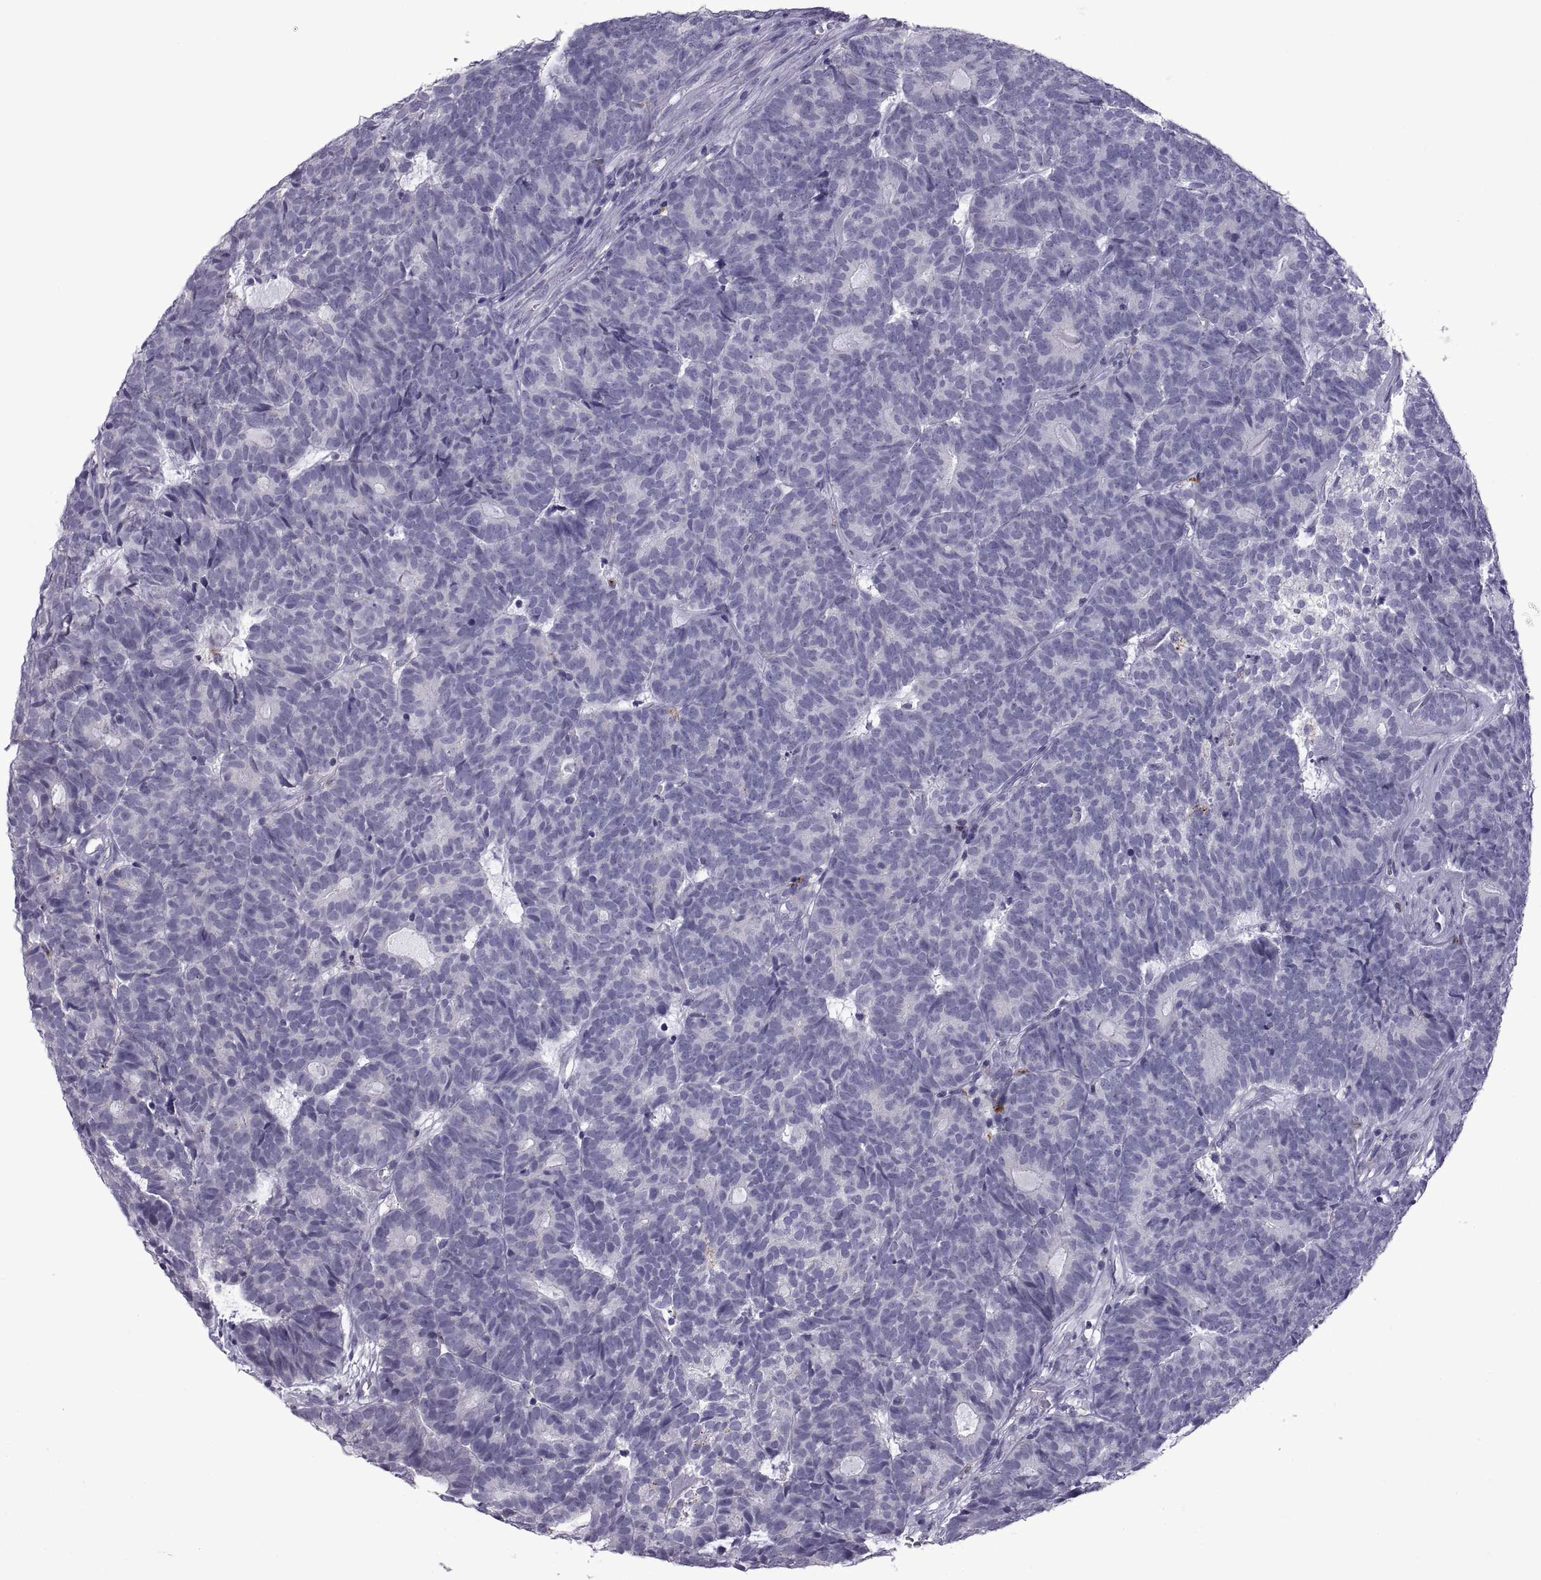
{"staining": {"intensity": "negative", "quantity": "none", "location": "none"}, "tissue": "head and neck cancer", "cell_type": "Tumor cells", "image_type": "cancer", "snomed": [{"axis": "morphology", "description": "Adenocarcinoma, NOS"}, {"axis": "topography", "description": "Head-Neck"}], "caption": "Immunohistochemistry (IHC) image of neoplastic tissue: head and neck adenocarcinoma stained with DAB reveals no significant protein positivity in tumor cells. (Immunohistochemistry, brightfield microscopy, high magnification).", "gene": "RGS19", "patient": {"sex": "female", "age": 81}}